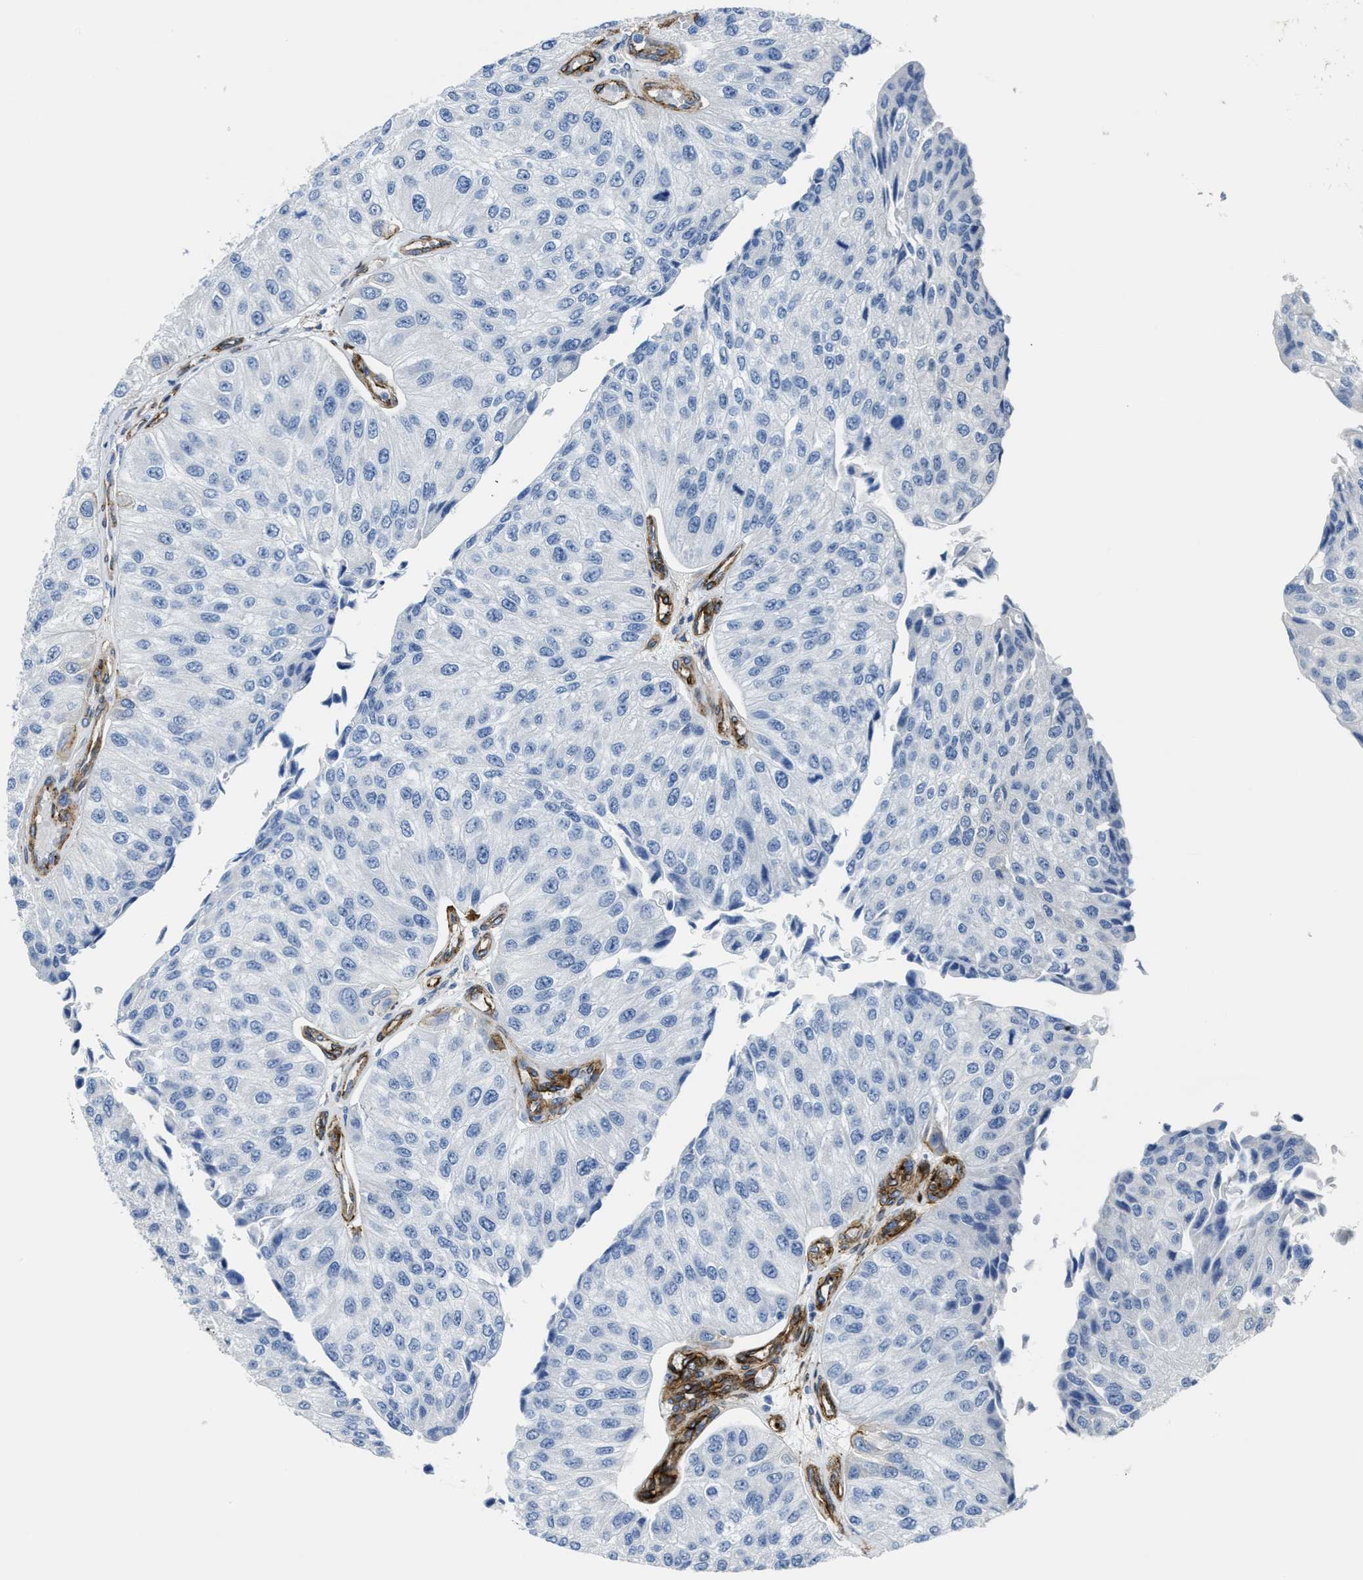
{"staining": {"intensity": "negative", "quantity": "none", "location": "none"}, "tissue": "urothelial cancer", "cell_type": "Tumor cells", "image_type": "cancer", "snomed": [{"axis": "morphology", "description": "Urothelial carcinoma, High grade"}, {"axis": "topography", "description": "Kidney"}, {"axis": "topography", "description": "Urinary bladder"}], "caption": "A high-resolution photomicrograph shows immunohistochemistry (IHC) staining of urothelial carcinoma (high-grade), which shows no significant staining in tumor cells.", "gene": "NAB1", "patient": {"sex": "male", "age": 77}}